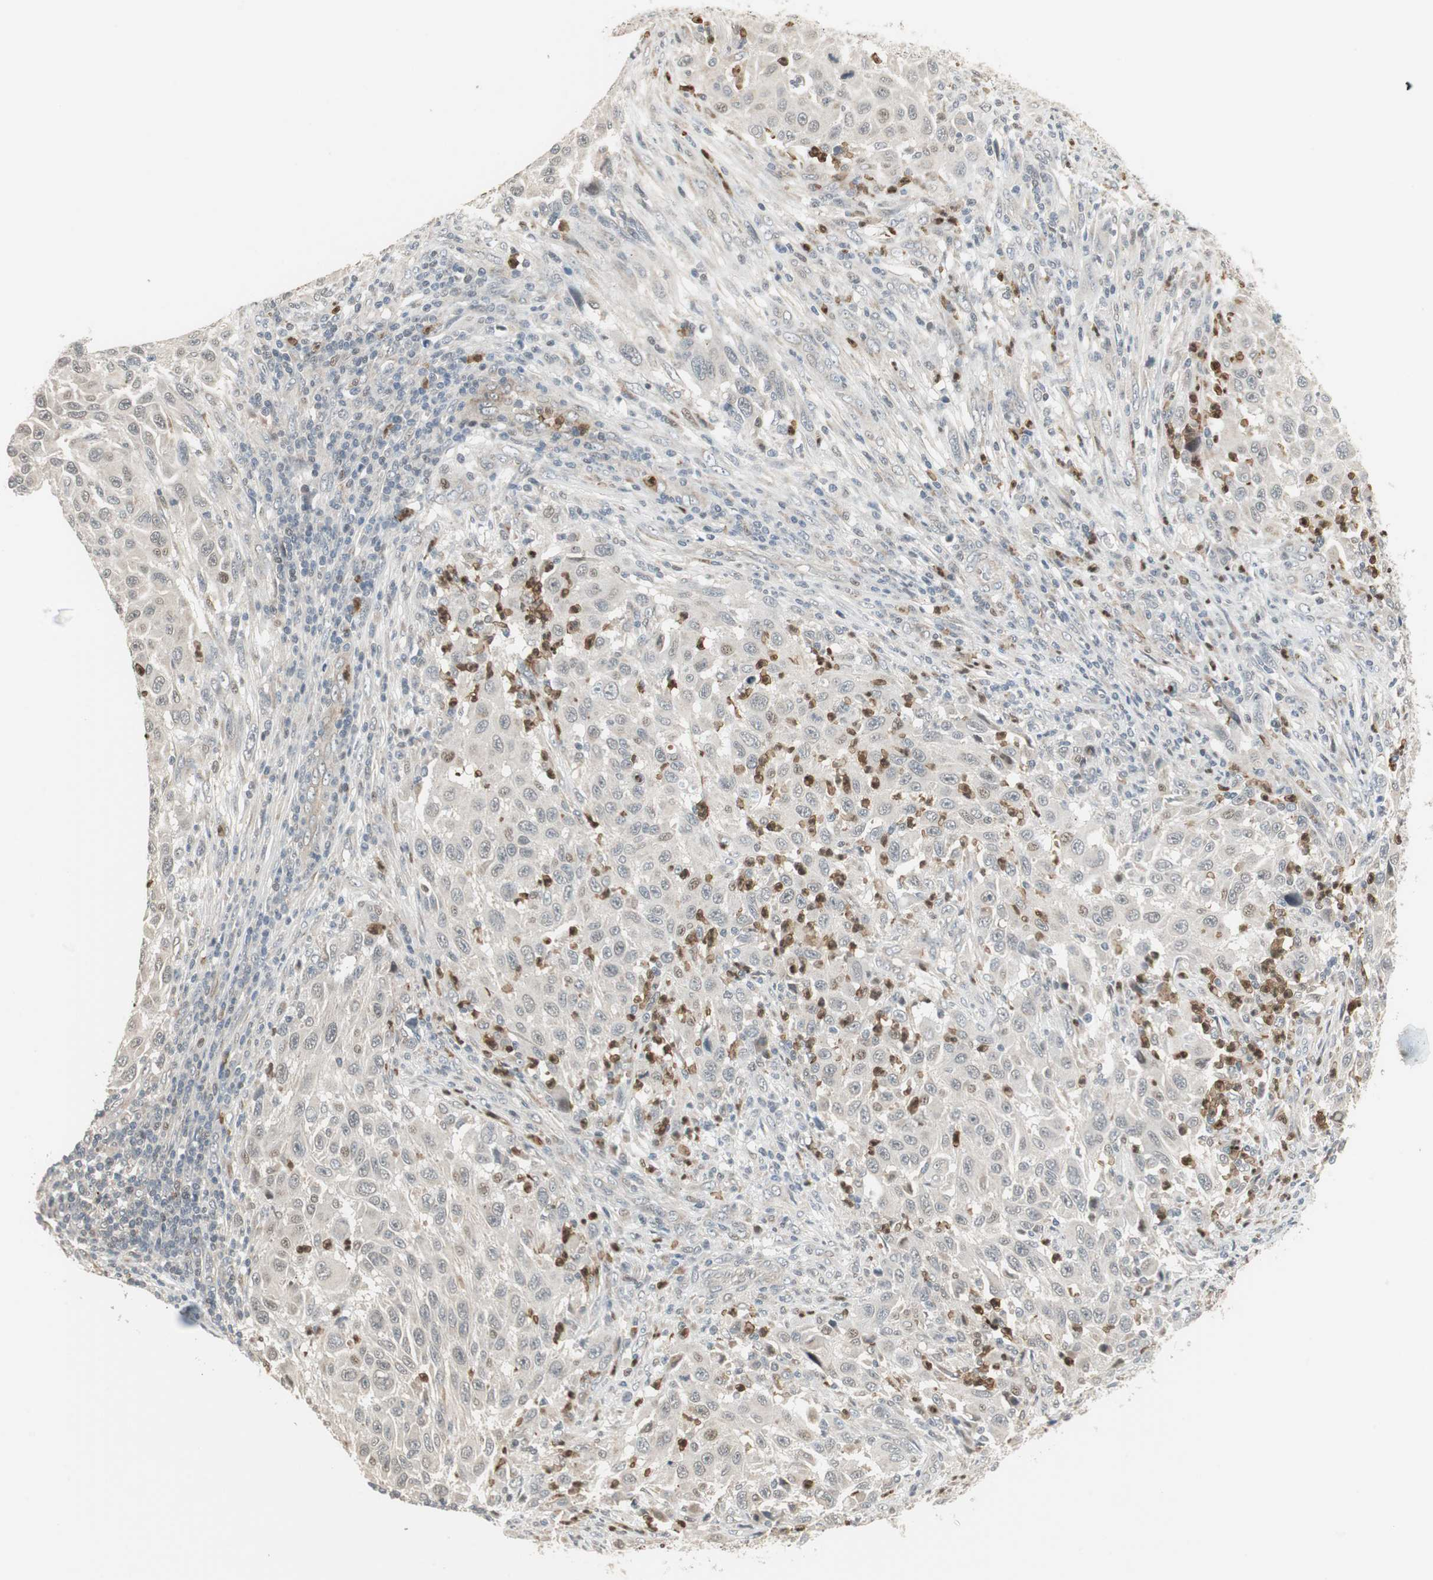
{"staining": {"intensity": "weak", "quantity": "<25%", "location": "nuclear"}, "tissue": "melanoma", "cell_type": "Tumor cells", "image_type": "cancer", "snomed": [{"axis": "morphology", "description": "Malignant melanoma, Metastatic site"}, {"axis": "topography", "description": "Lymph node"}], "caption": "Immunohistochemical staining of human melanoma exhibits no significant positivity in tumor cells.", "gene": "SNX4", "patient": {"sex": "male", "age": 61}}